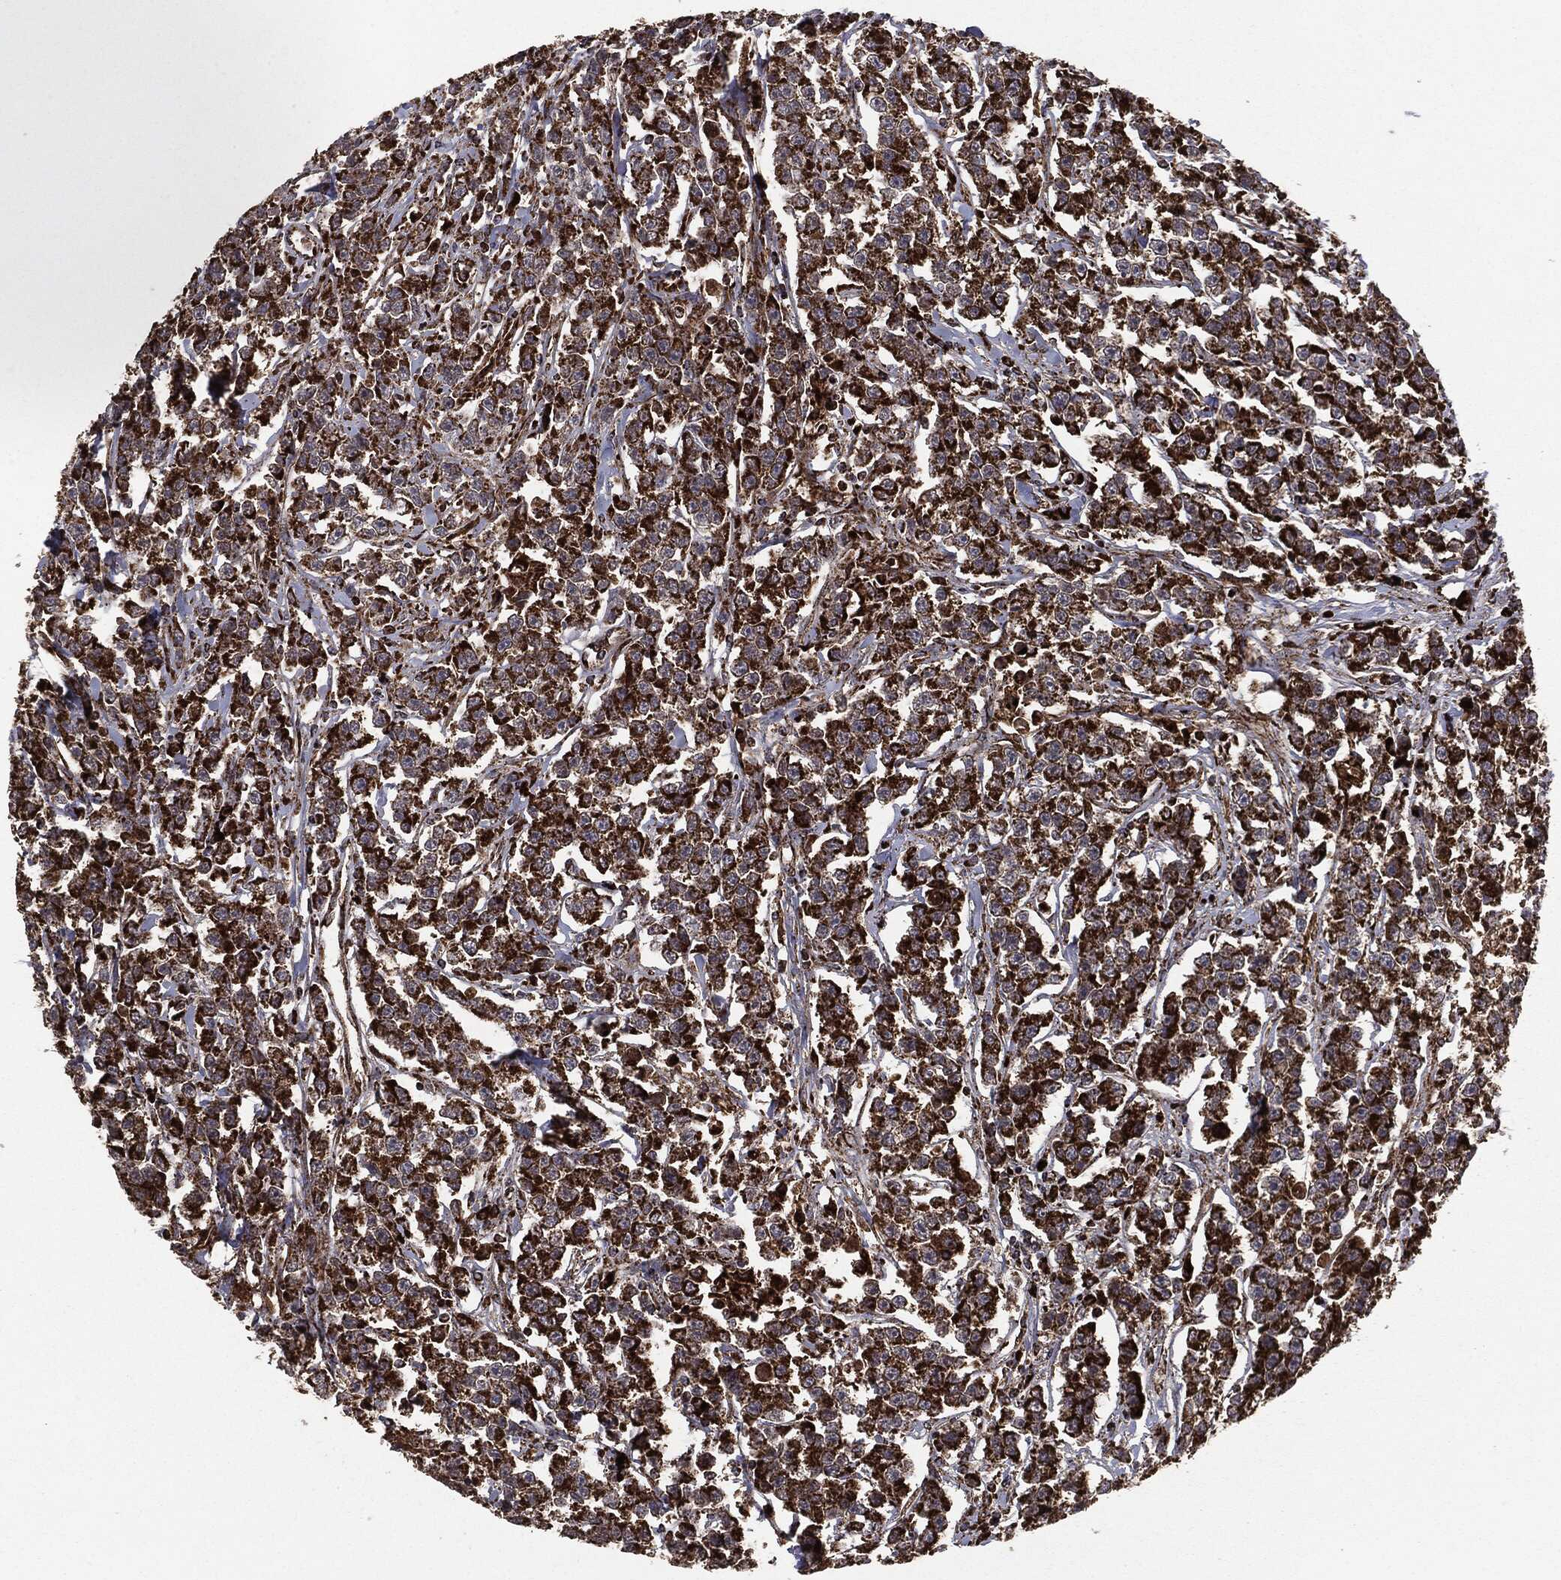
{"staining": {"intensity": "strong", "quantity": ">75%", "location": "cytoplasmic/membranous"}, "tissue": "testis cancer", "cell_type": "Tumor cells", "image_type": "cancer", "snomed": [{"axis": "morphology", "description": "Seminoma, NOS"}, {"axis": "topography", "description": "Testis"}], "caption": "Human testis cancer (seminoma) stained for a protein (brown) exhibits strong cytoplasmic/membranous positive expression in about >75% of tumor cells.", "gene": "MAP2K1", "patient": {"sex": "male", "age": 59}}